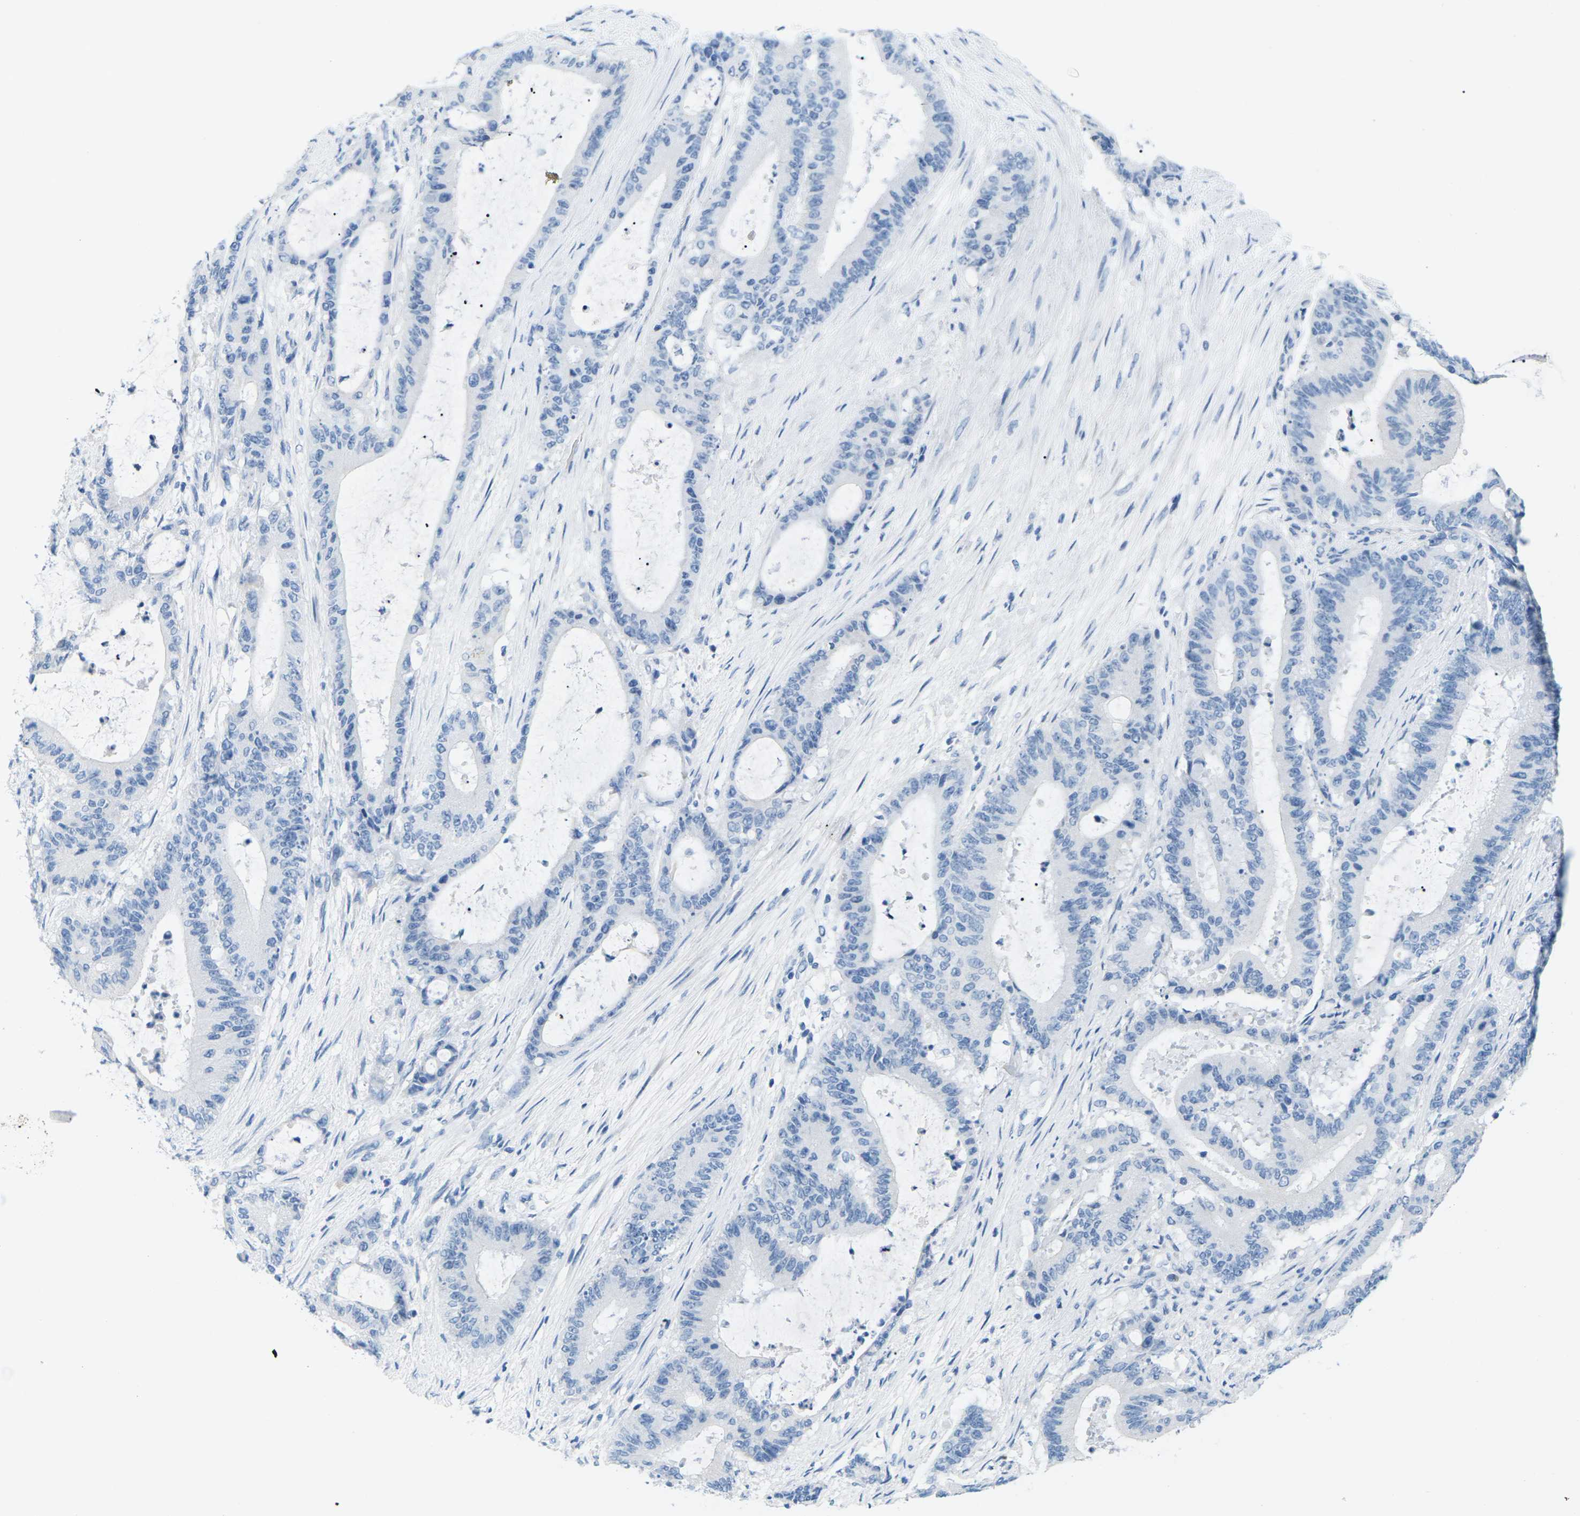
{"staining": {"intensity": "negative", "quantity": "none", "location": "none"}, "tissue": "liver cancer", "cell_type": "Tumor cells", "image_type": "cancer", "snomed": [{"axis": "morphology", "description": "Cholangiocarcinoma"}, {"axis": "topography", "description": "Liver"}], "caption": "The IHC photomicrograph has no significant positivity in tumor cells of liver cancer tissue.", "gene": "SLC12A1", "patient": {"sex": "female", "age": 73}}